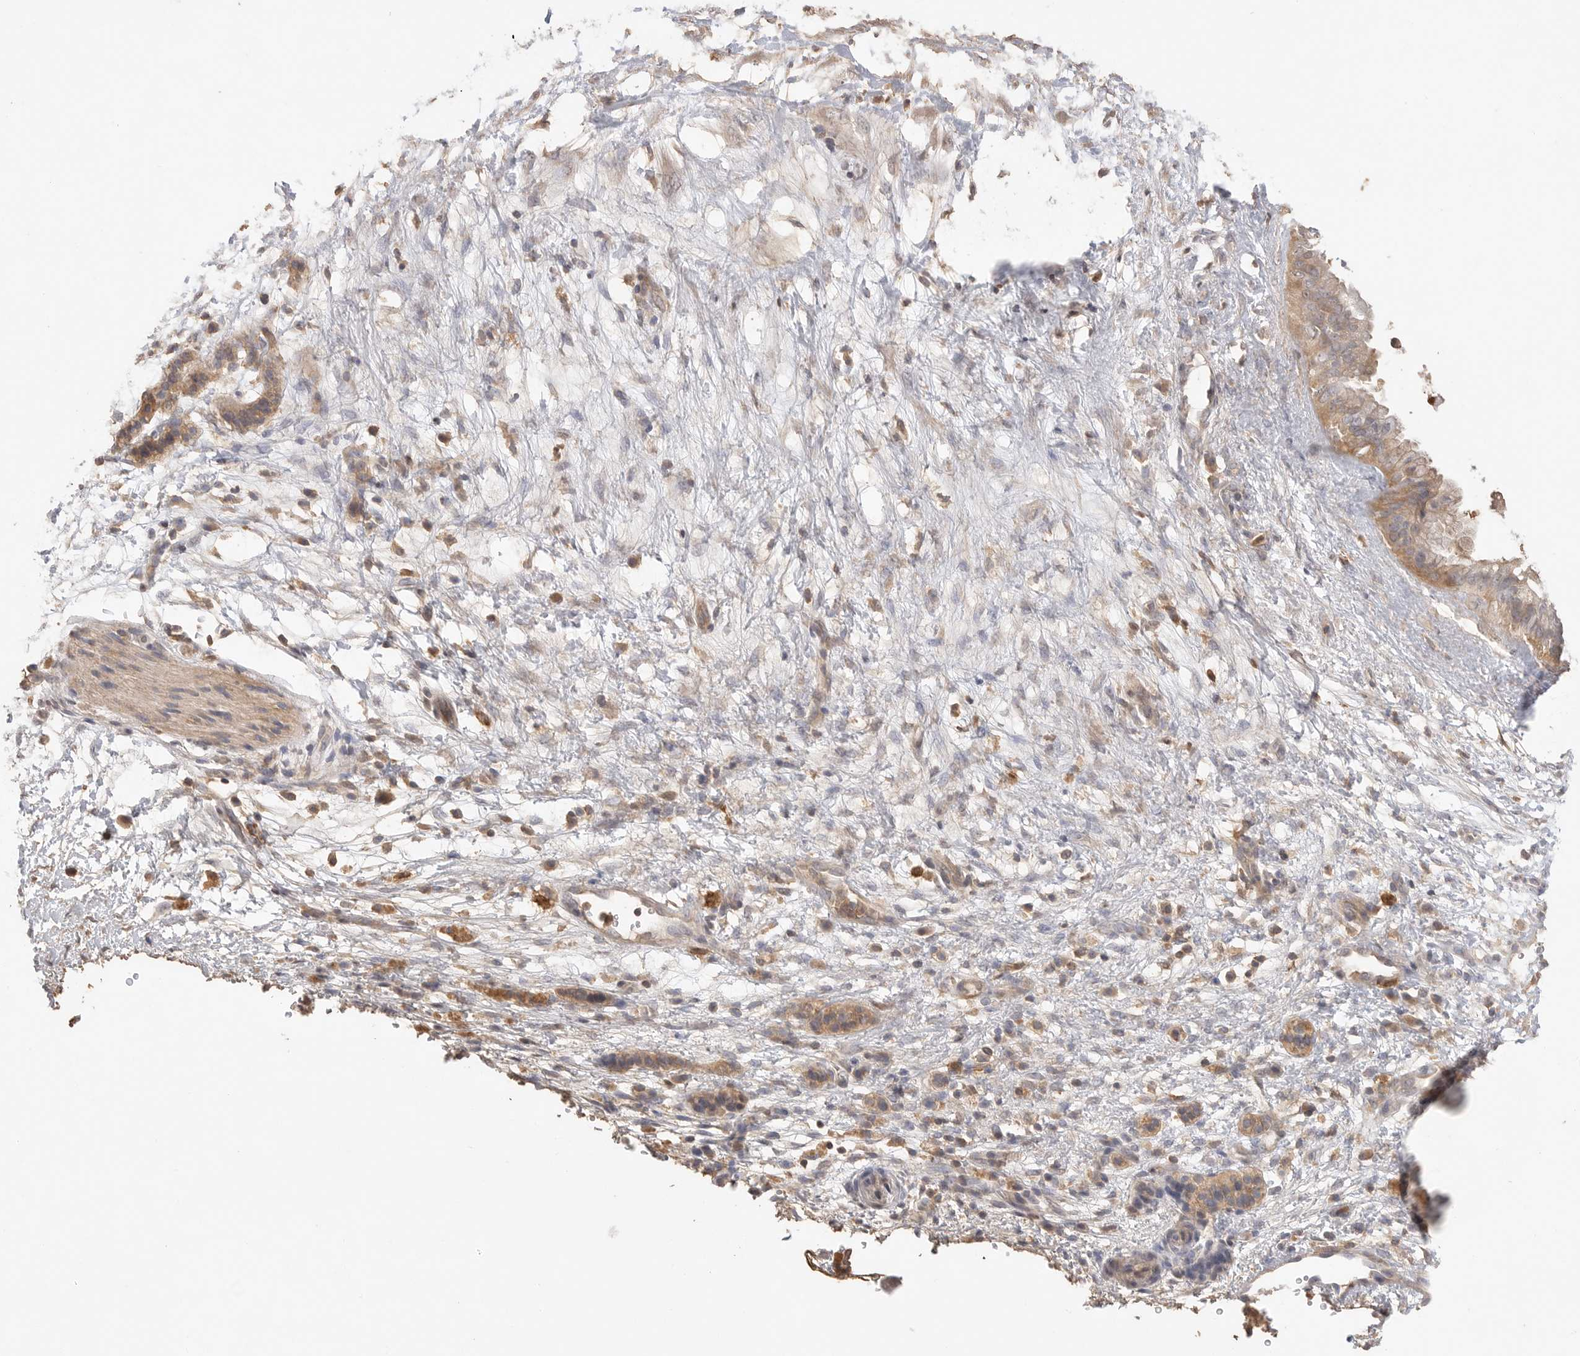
{"staining": {"intensity": "moderate", "quantity": ">75%", "location": "cytoplasmic/membranous"}, "tissue": "pancreatic cancer", "cell_type": "Tumor cells", "image_type": "cancer", "snomed": [{"axis": "morphology", "description": "Adenocarcinoma, NOS"}, {"axis": "topography", "description": "Pancreas"}], "caption": "The image demonstrates immunohistochemical staining of pancreatic adenocarcinoma. There is moderate cytoplasmic/membranous expression is present in about >75% of tumor cells.", "gene": "MAP2K1", "patient": {"sex": "female", "age": 78}}